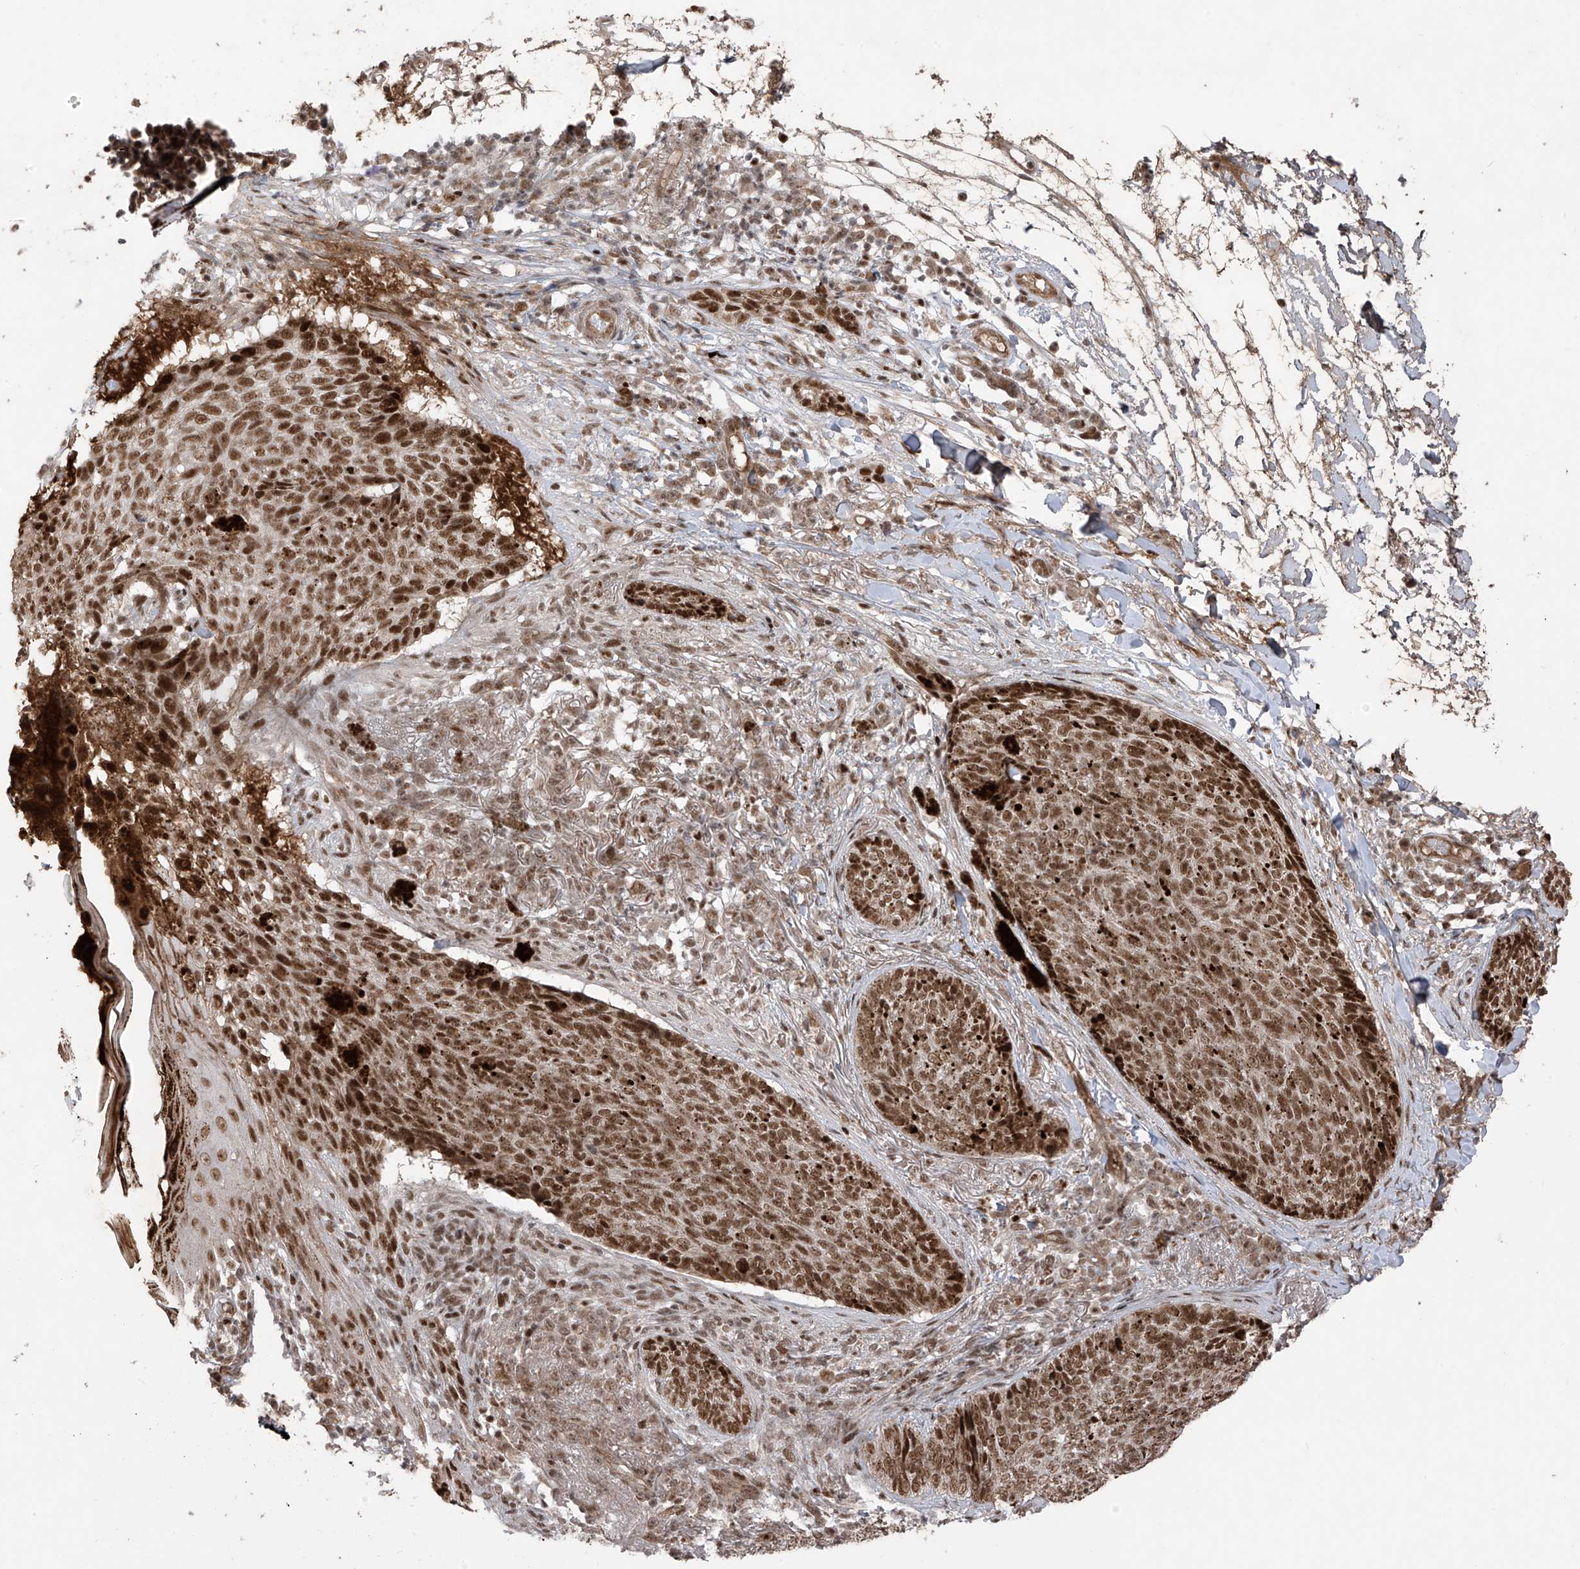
{"staining": {"intensity": "moderate", "quantity": ">75%", "location": "nuclear"}, "tissue": "skin cancer", "cell_type": "Tumor cells", "image_type": "cancer", "snomed": [{"axis": "morphology", "description": "Basal cell carcinoma"}, {"axis": "topography", "description": "Skin"}], "caption": "DAB immunohistochemical staining of skin cancer demonstrates moderate nuclear protein expression in approximately >75% of tumor cells.", "gene": "ARHGEF3", "patient": {"sex": "male", "age": 85}}